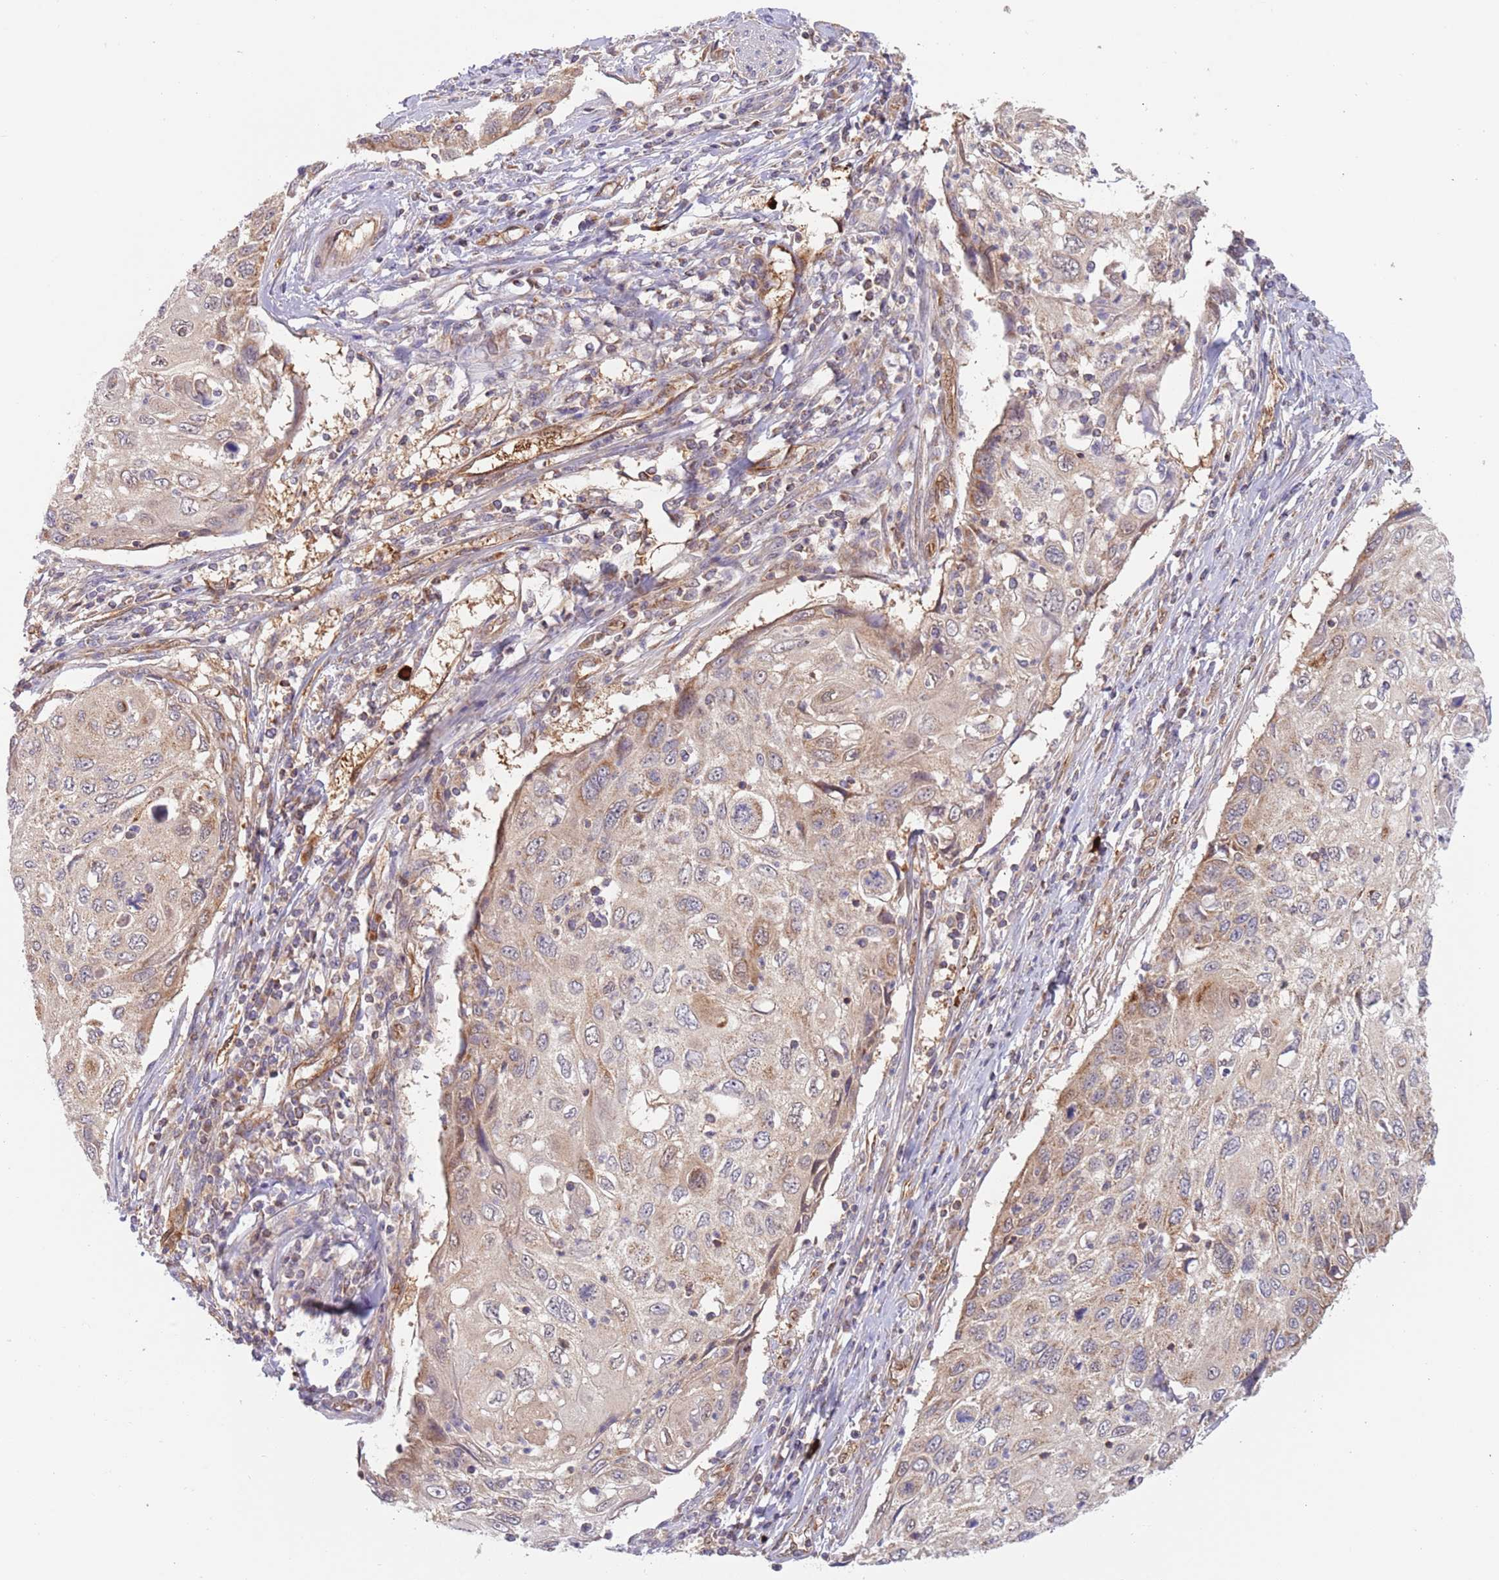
{"staining": {"intensity": "weak", "quantity": "<25%", "location": "cytoplasmic/membranous"}, "tissue": "cervical cancer", "cell_type": "Tumor cells", "image_type": "cancer", "snomed": [{"axis": "morphology", "description": "Squamous cell carcinoma, NOS"}, {"axis": "topography", "description": "Cervix"}], "caption": "Tumor cells are negative for brown protein staining in squamous cell carcinoma (cervical).", "gene": "GUK1", "patient": {"sex": "female", "age": 70}}